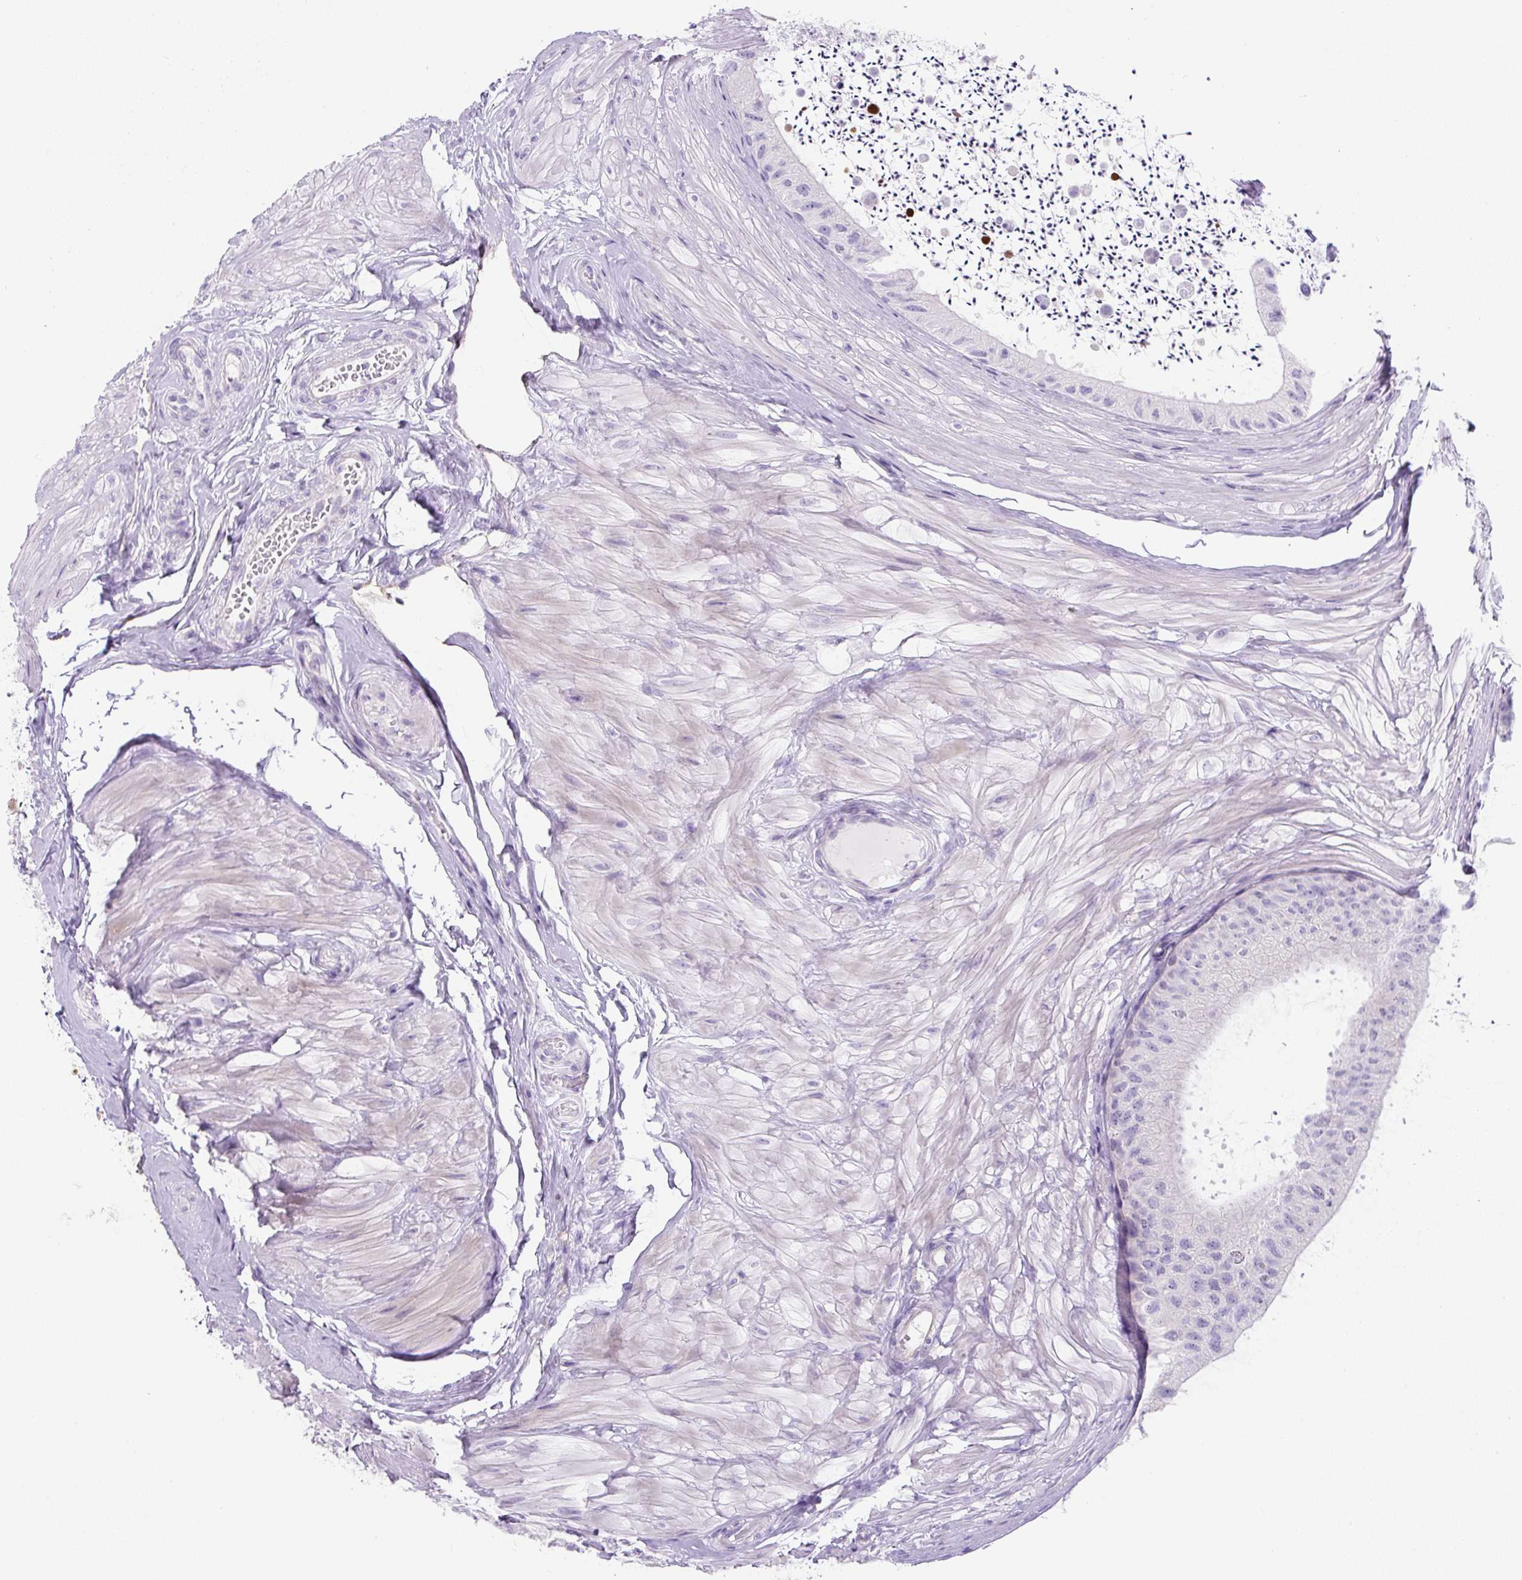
{"staining": {"intensity": "negative", "quantity": "none", "location": "none"}, "tissue": "epididymis", "cell_type": "Glandular cells", "image_type": "normal", "snomed": [{"axis": "morphology", "description": "Normal tissue, NOS"}, {"axis": "topography", "description": "Epididymis"}, {"axis": "topography", "description": "Peripheral nerve tissue"}], "caption": "Epididymis was stained to show a protein in brown. There is no significant positivity in glandular cells. (IHC, brightfield microscopy, high magnification).", "gene": "UBL3", "patient": {"sex": "male", "age": 32}}